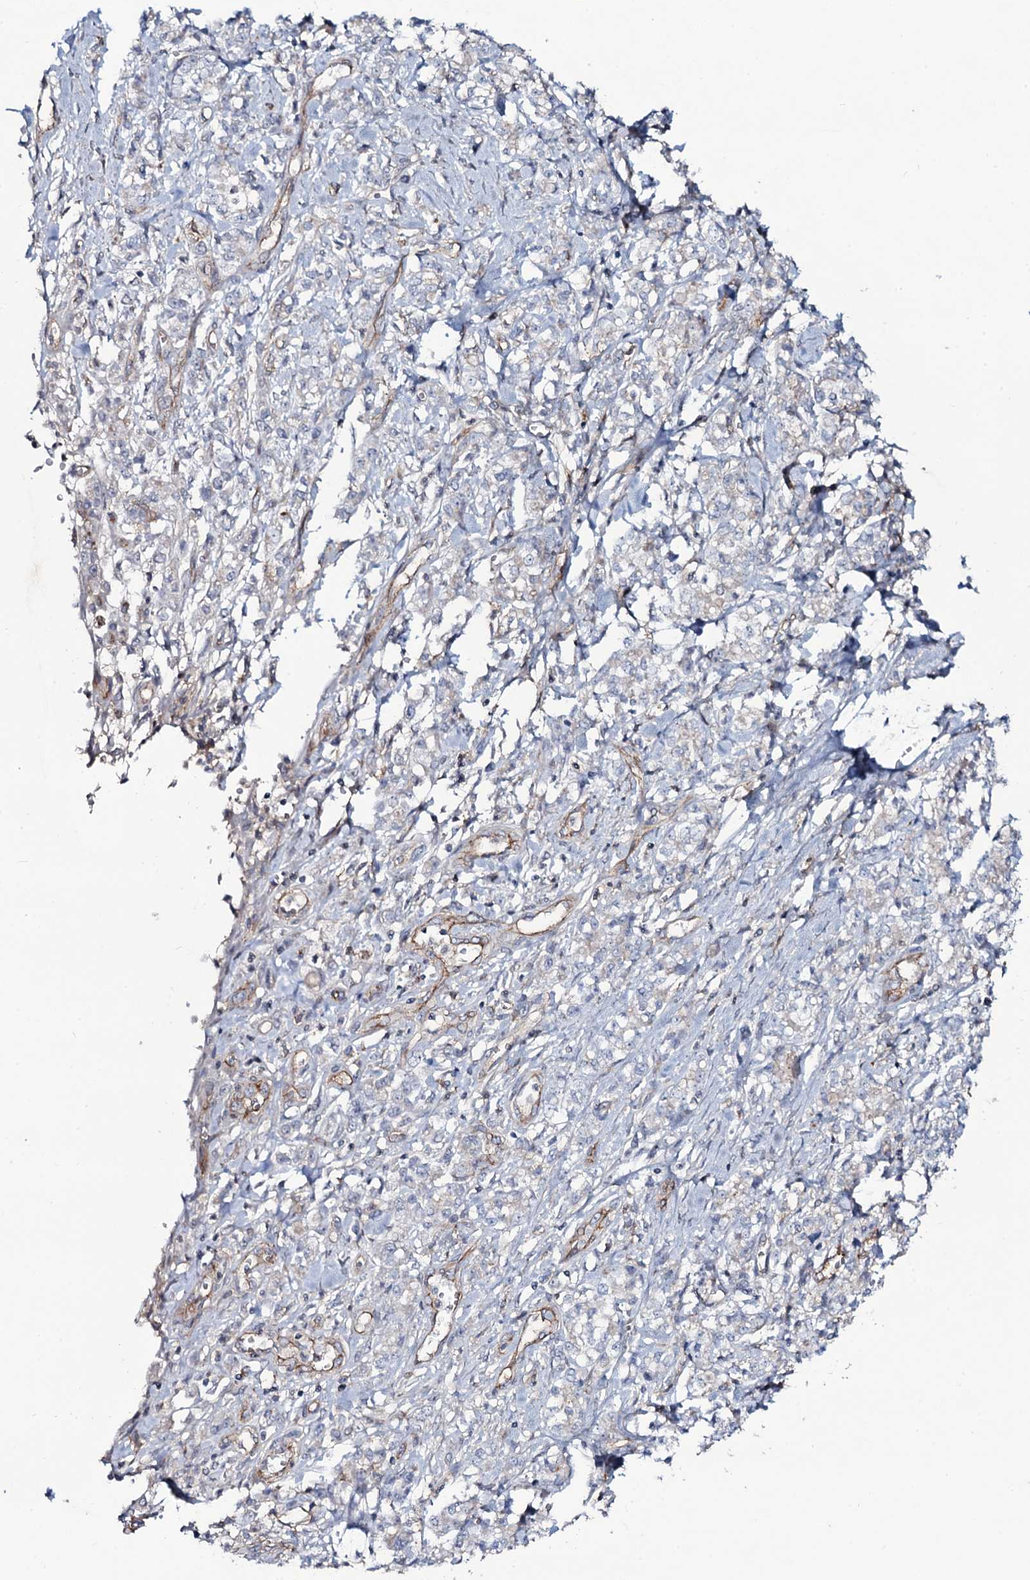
{"staining": {"intensity": "negative", "quantity": "none", "location": "none"}, "tissue": "stomach cancer", "cell_type": "Tumor cells", "image_type": "cancer", "snomed": [{"axis": "morphology", "description": "Adenocarcinoma, NOS"}, {"axis": "topography", "description": "Stomach"}], "caption": "Tumor cells show no significant protein expression in stomach cancer.", "gene": "SNAP23", "patient": {"sex": "female", "age": 76}}